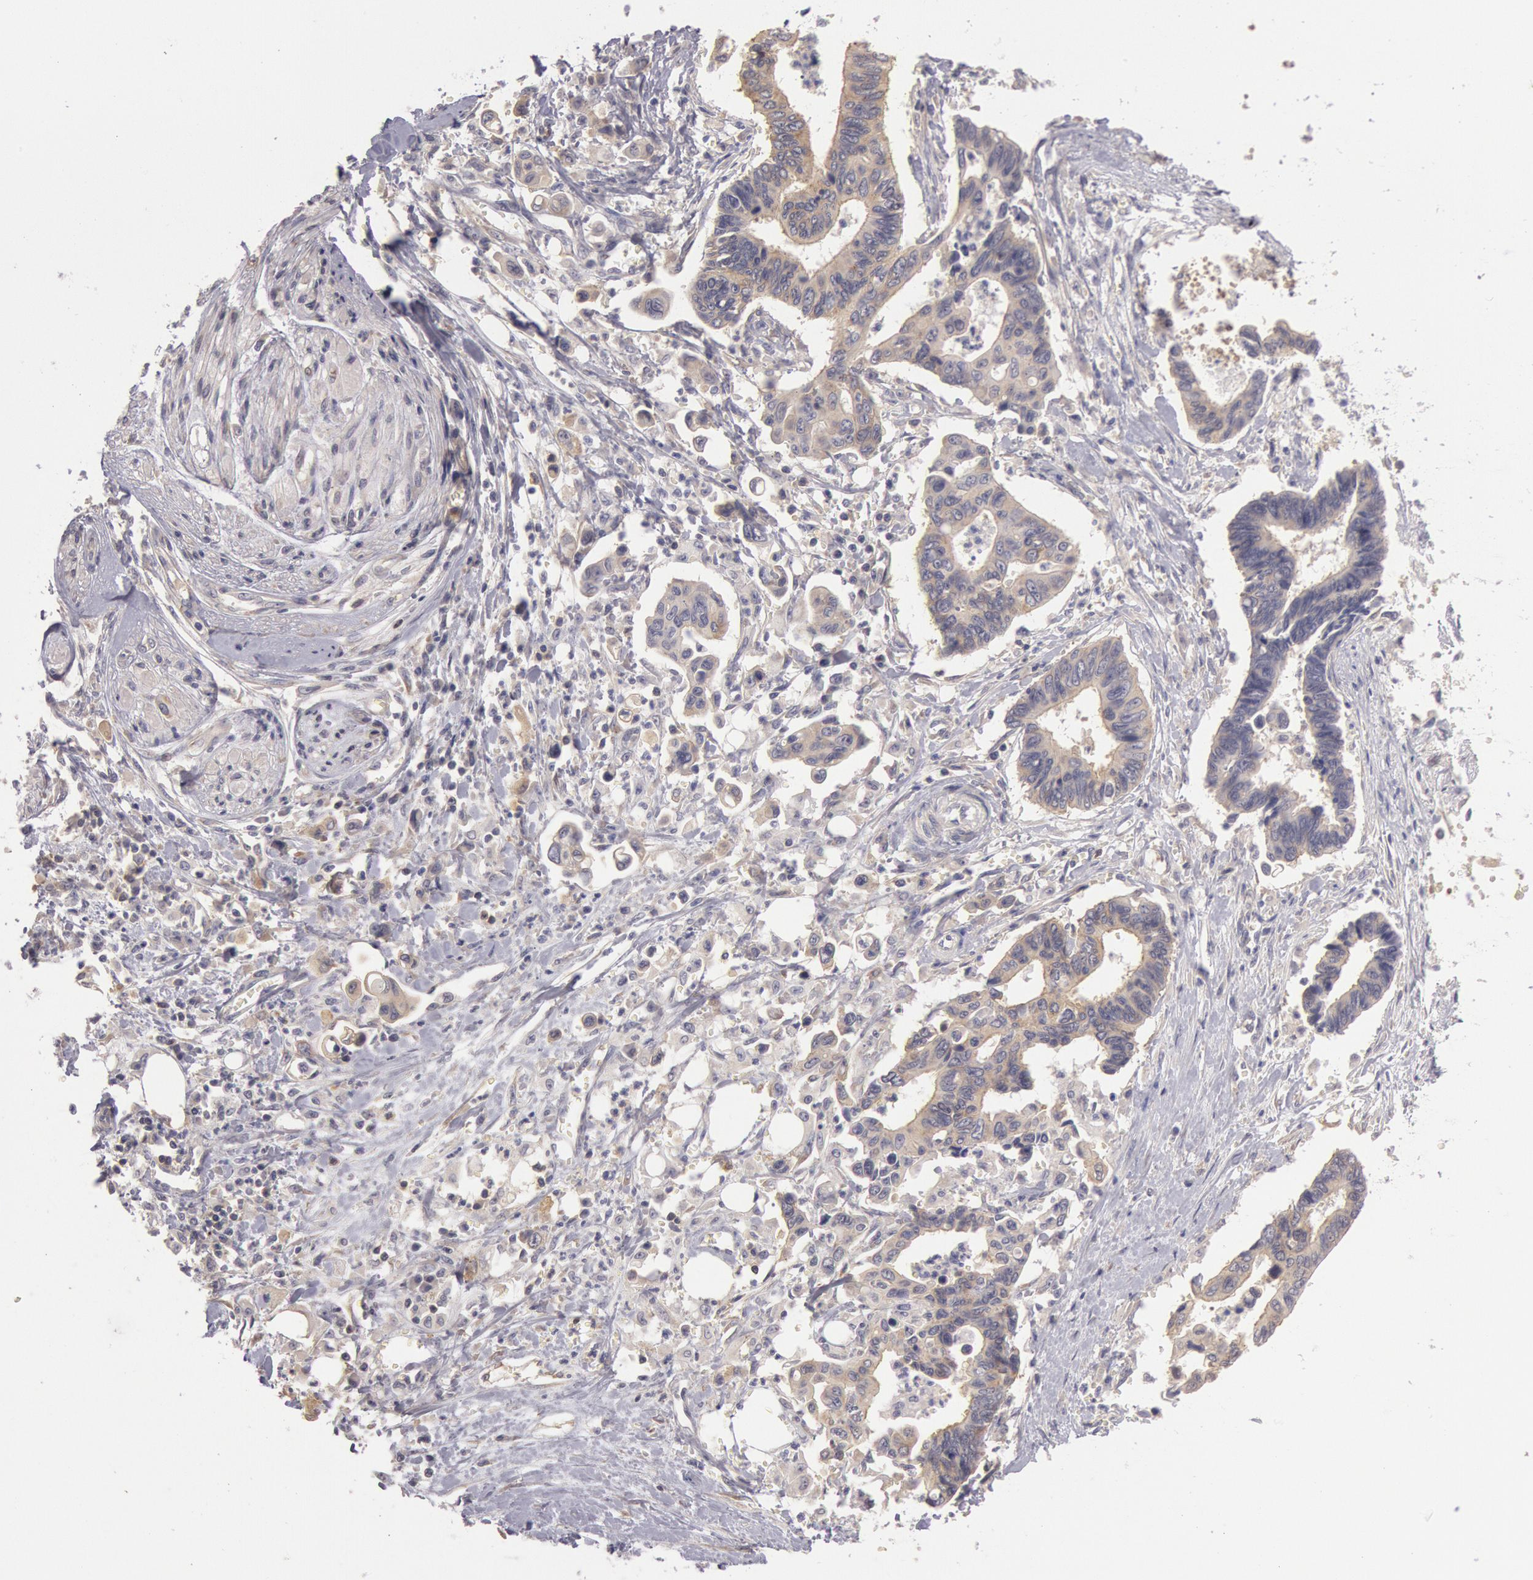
{"staining": {"intensity": "weak", "quantity": ">75%", "location": "cytoplasmic/membranous"}, "tissue": "pancreatic cancer", "cell_type": "Tumor cells", "image_type": "cancer", "snomed": [{"axis": "morphology", "description": "Adenocarcinoma, NOS"}, {"axis": "topography", "description": "Pancreas"}], "caption": "Protein expression analysis of pancreatic adenocarcinoma exhibits weak cytoplasmic/membranous expression in approximately >75% of tumor cells.", "gene": "NMT2", "patient": {"sex": "female", "age": 70}}